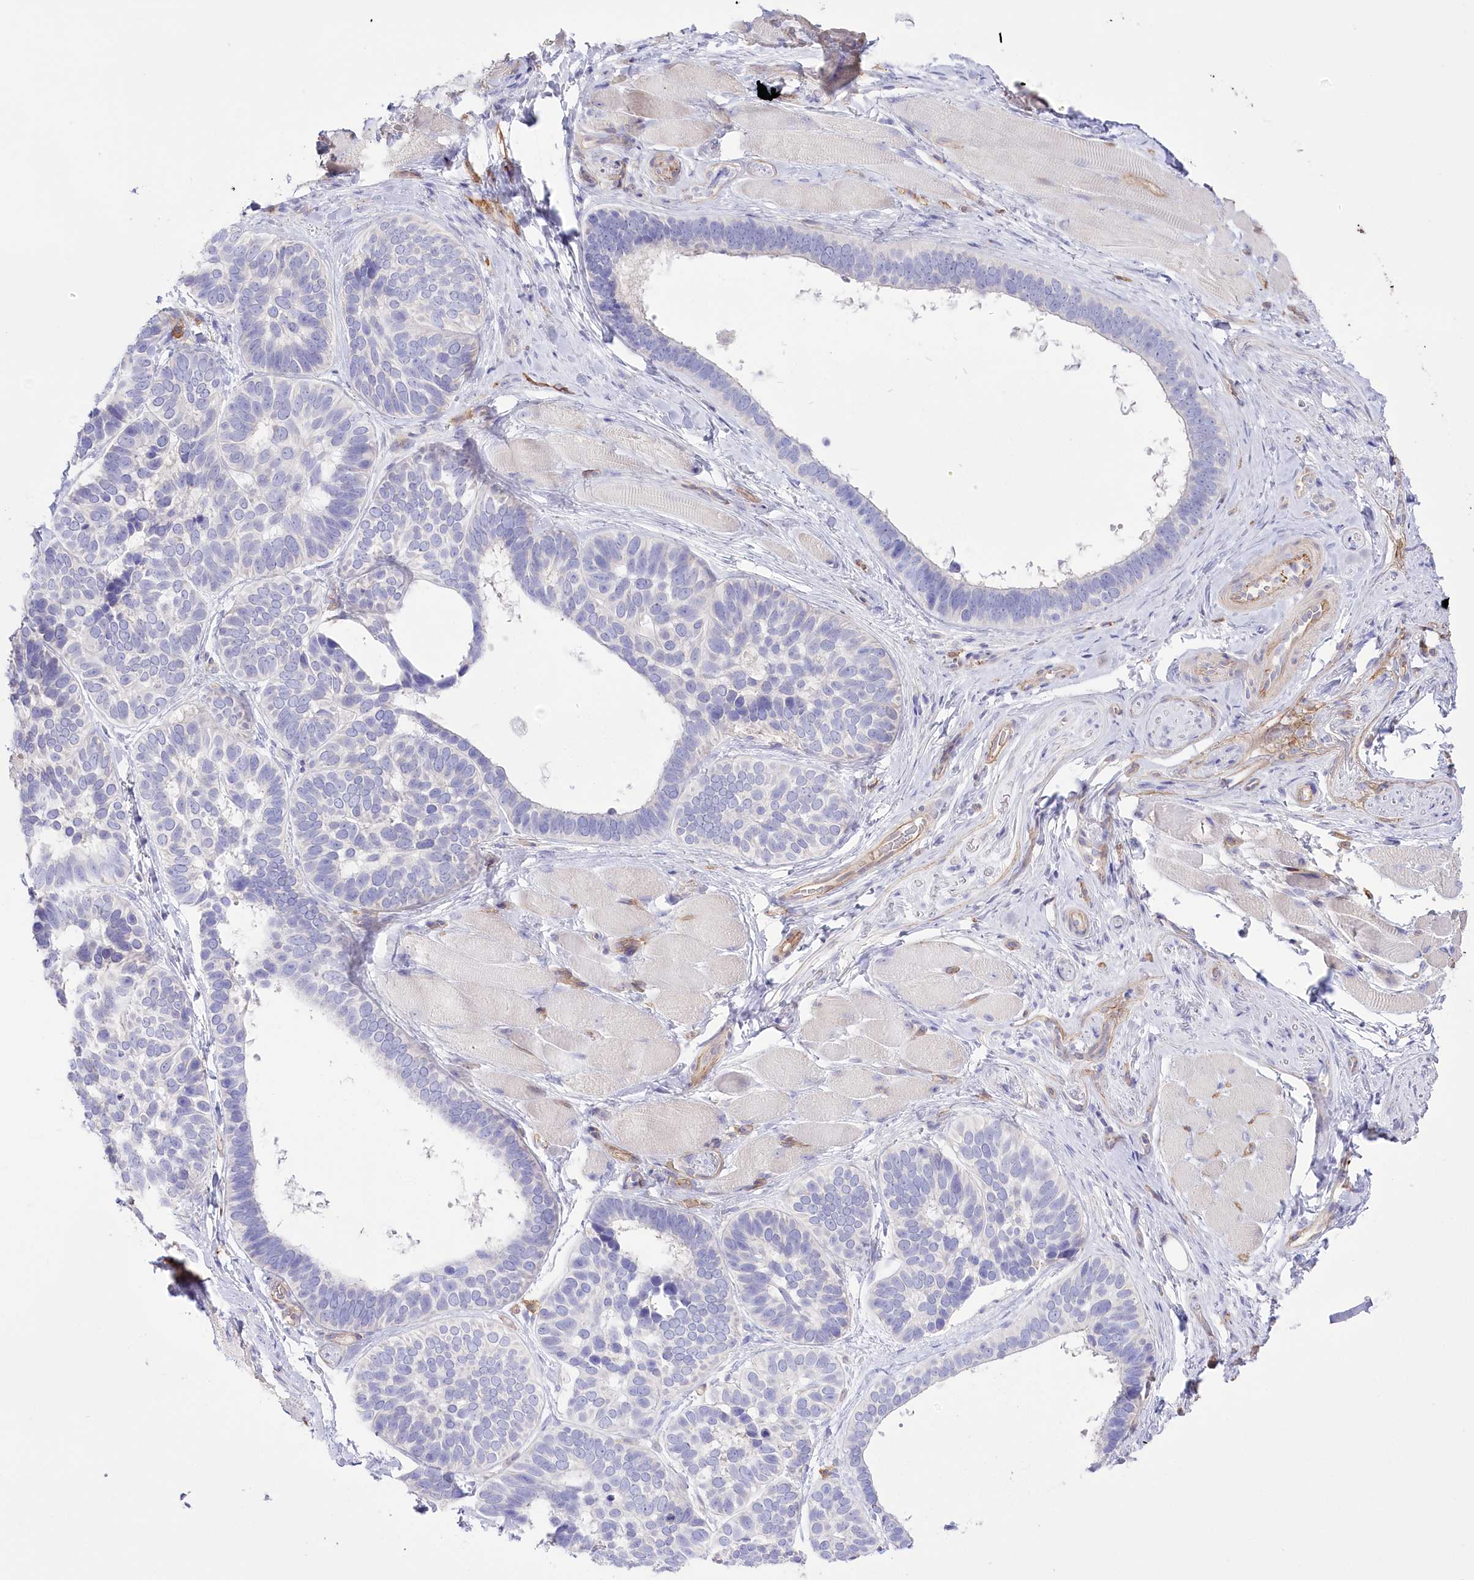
{"staining": {"intensity": "negative", "quantity": "none", "location": "none"}, "tissue": "skin cancer", "cell_type": "Tumor cells", "image_type": "cancer", "snomed": [{"axis": "morphology", "description": "Basal cell carcinoma"}, {"axis": "topography", "description": "Skin"}], "caption": "Immunohistochemical staining of basal cell carcinoma (skin) shows no significant positivity in tumor cells.", "gene": "SLC39A10", "patient": {"sex": "male", "age": 62}}